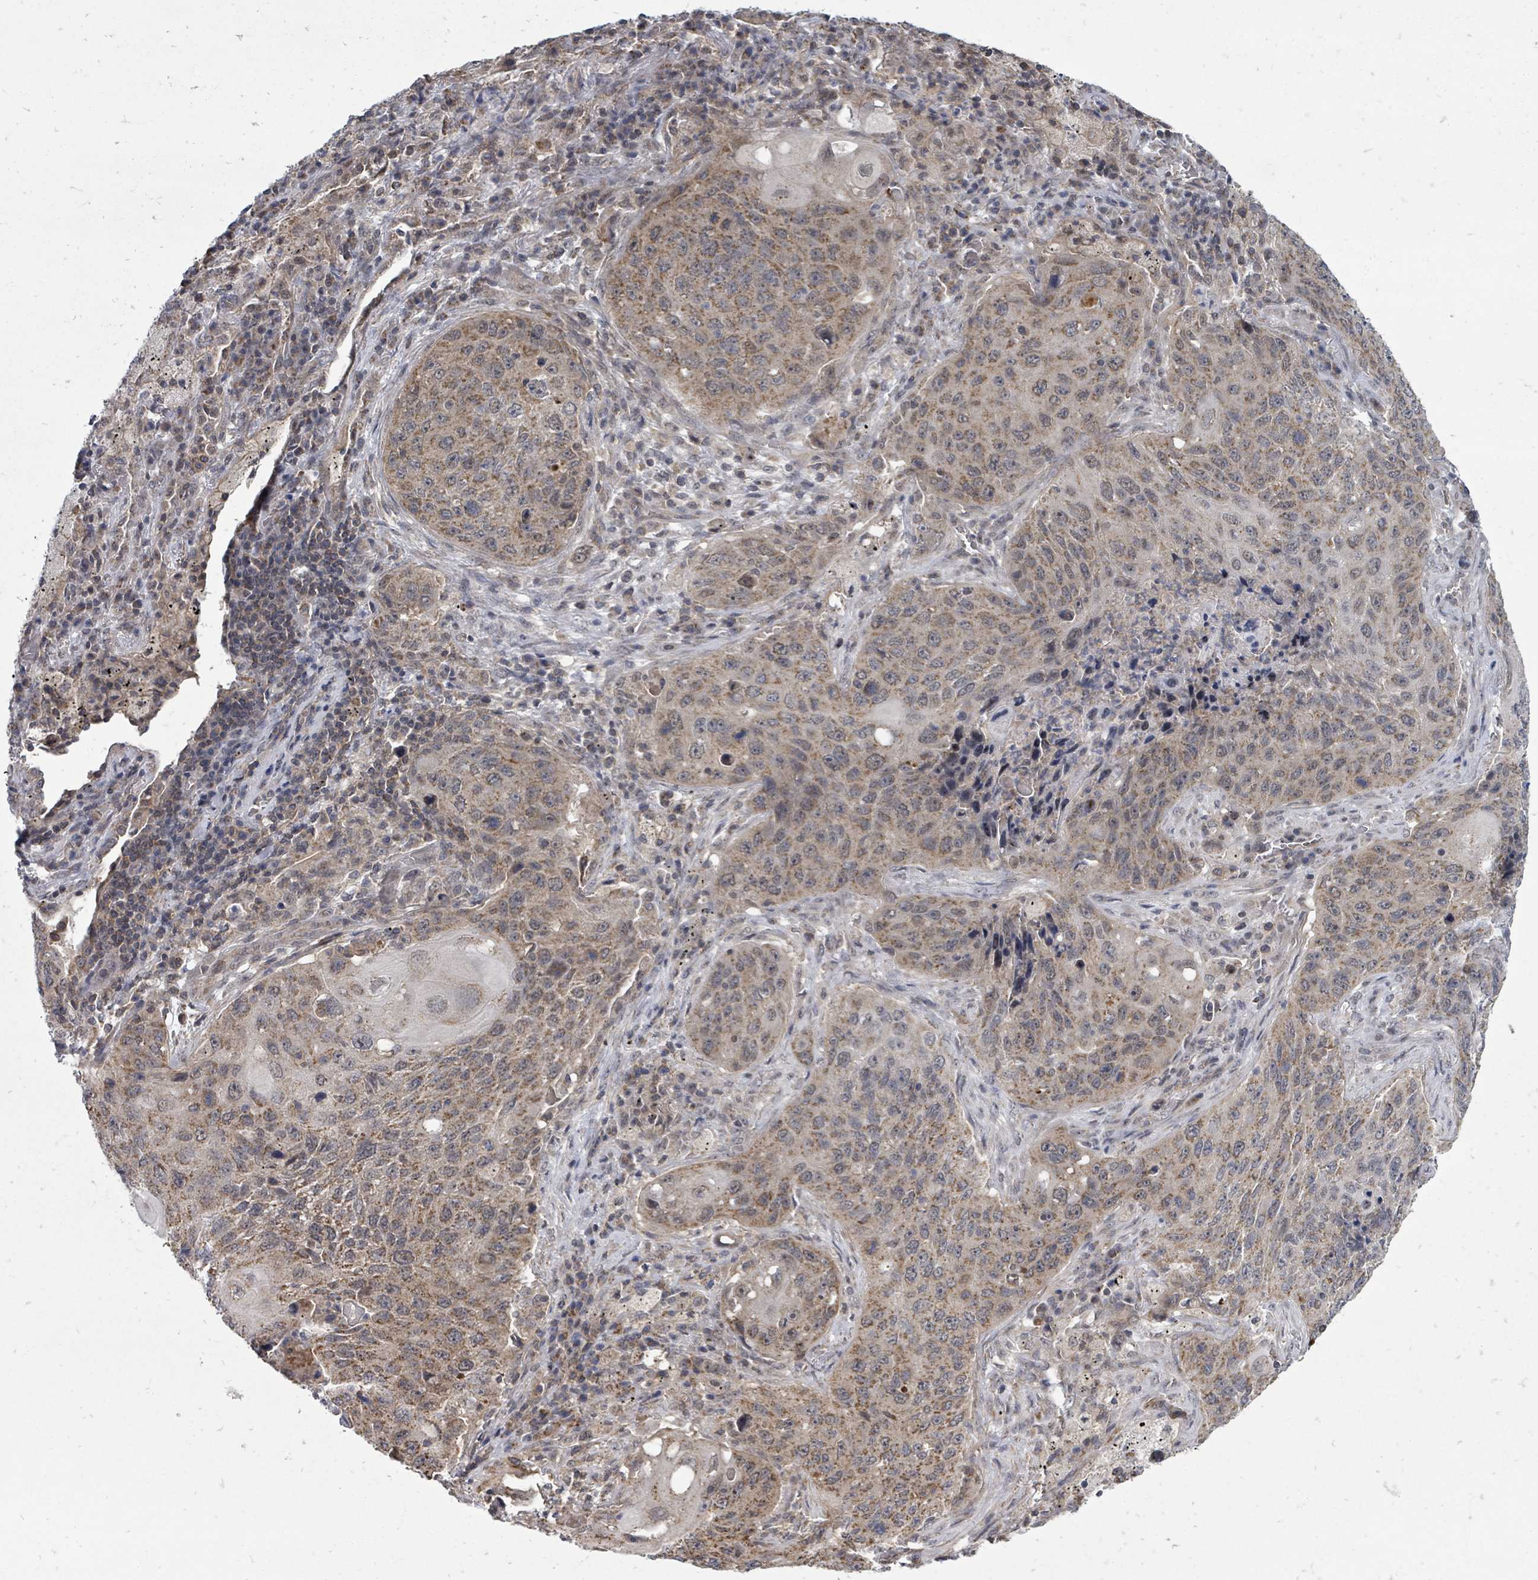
{"staining": {"intensity": "moderate", "quantity": ">75%", "location": "cytoplasmic/membranous"}, "tissue": "lung cancer", "cell_type": "Tumor cells", "image_type": "cancer", "snomed": [{"axis": "morphology", "description": "Squamous cell carcinoma, NOS"}, {"axis": "topography", "description": "Lung"}], "caption": "IHC of human lung cancer exhibits medium levels of moderate cytoplasmic/membranous expression in about >75% of tumor cells.", "gene": "MAGOHB", "patient": {"sex": "female", "age": 63}}